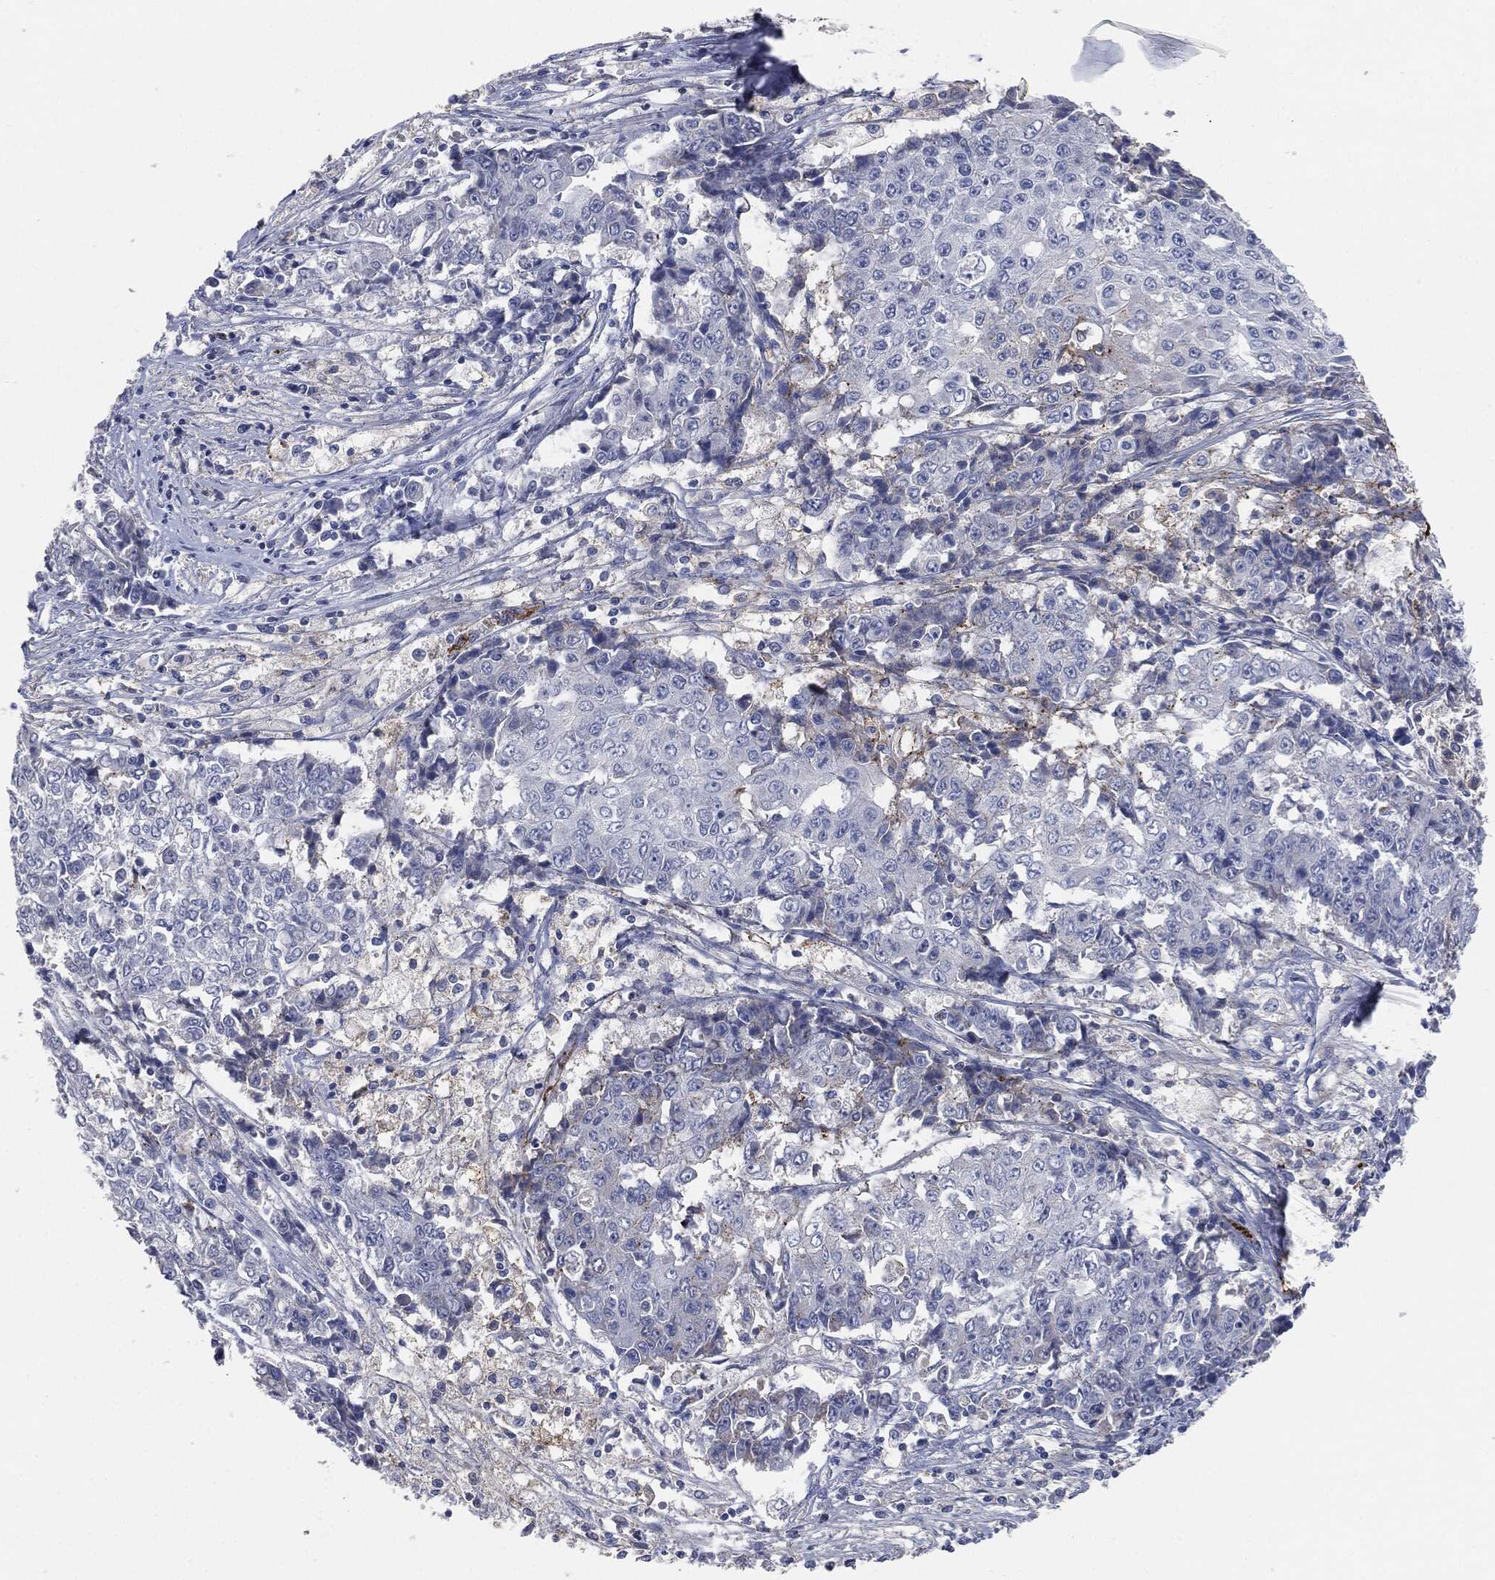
{"staining": {"intensity": "negative", "quantity": "none", "location": "none"}, "tissue": "ovarian cancer", "cell_type": "Tumor cells", "image_type": "cancer", "snomed": [{"axis": "morphology", "description": "Carcinoma, endometroid"}, {"axis": "topography", "description": "Ovary"}], "caption": "This is a micrograph of immunohistochemistry staining of ovarian cancer (endometroid carcinoma), which shows no positivity in tumor cells.", "gene": "APOB", "patient": {"sex": "female", "age": 42}}